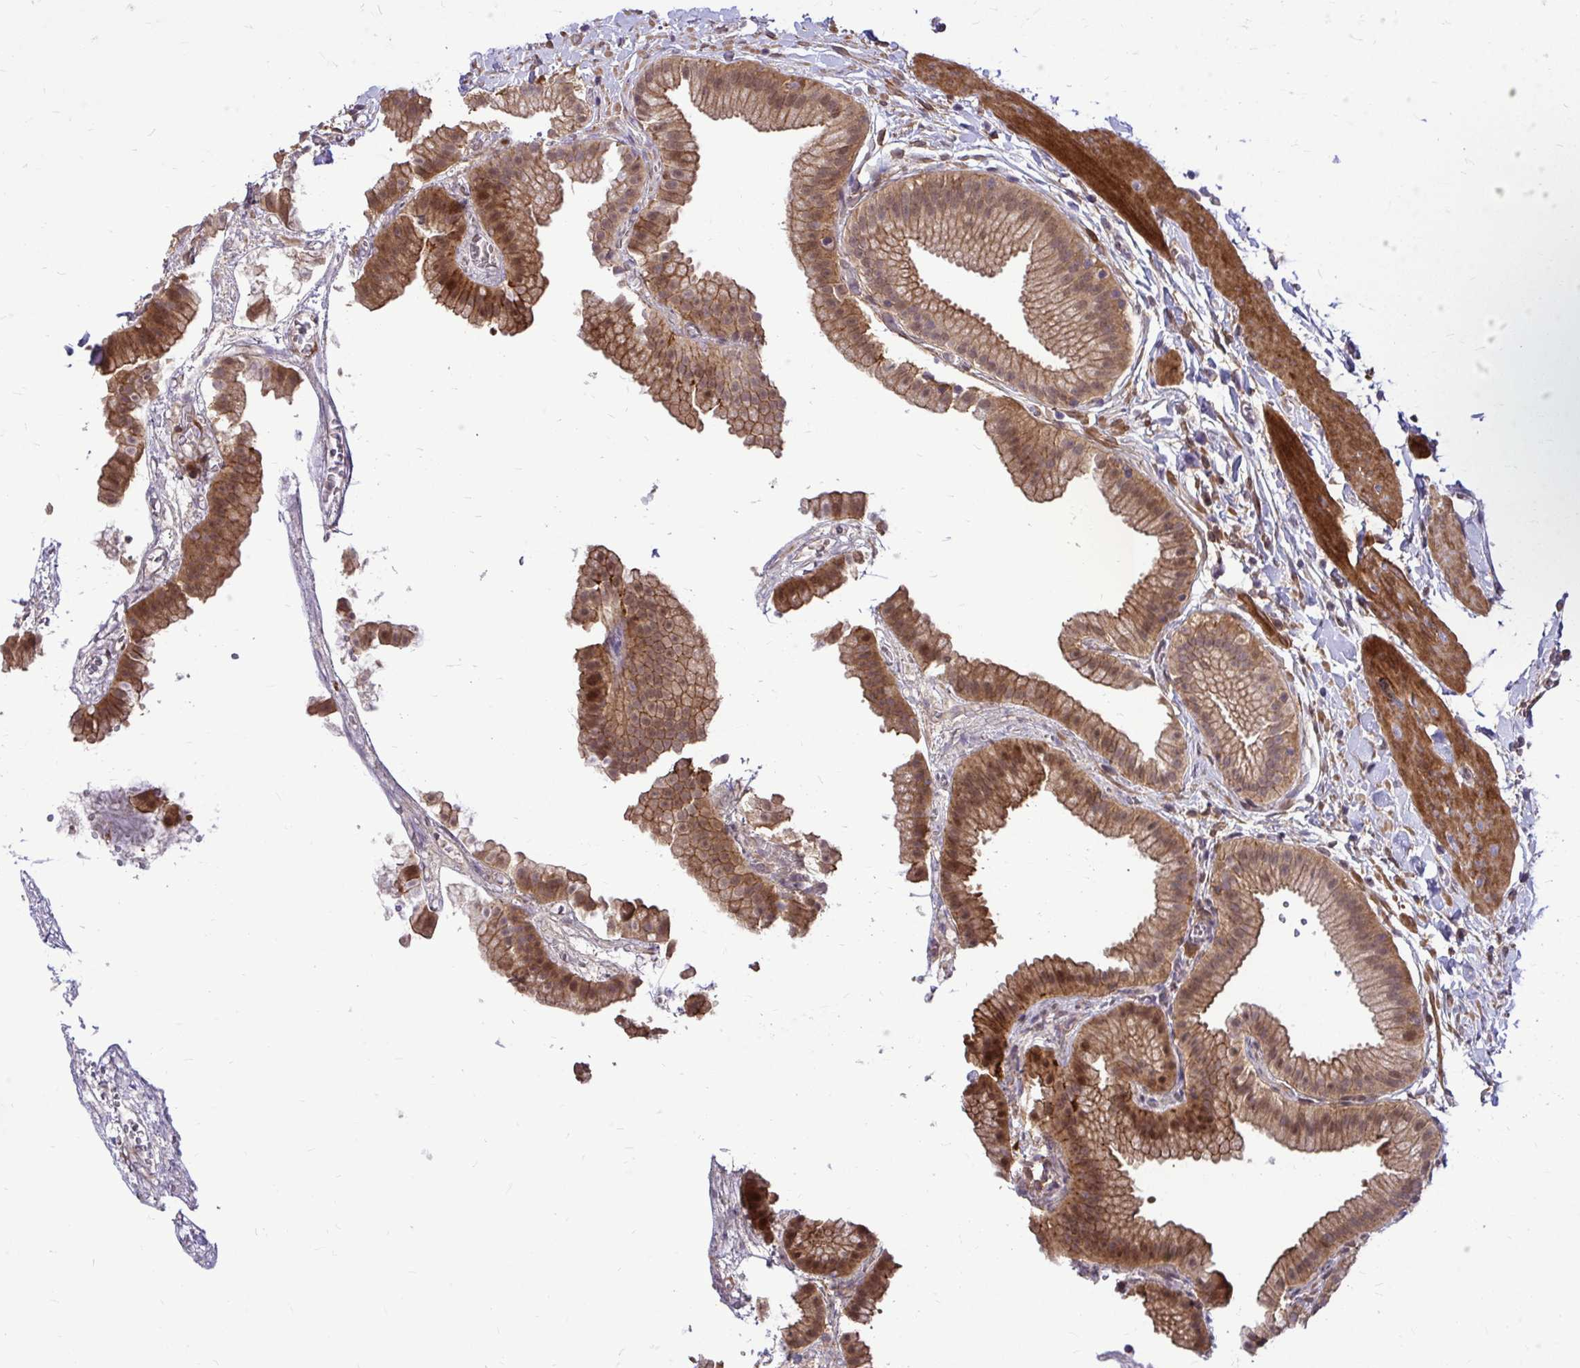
{"staining": {"intensity": "moderate", "quantity": ">75%", "location": "cytoplasmic/membranous,nuclear"}, "tissue": "gallbladder", "cell_type": "Glandular cells", "image_type": "normal", "snomed": [{"axis": "morphology", "description": "Normal tissue, NOS"}, {"axis": "topography", "description": "Gallbladder"}], "caption": "Protein expression analysis of unremarkable gallbladder demonstrates moderate cytoplasmic/membranous,nuclear positivity in about >75% of glandular cells.", "gene": "TRIP6", "patient": {"sex": "female", "age": 63}}